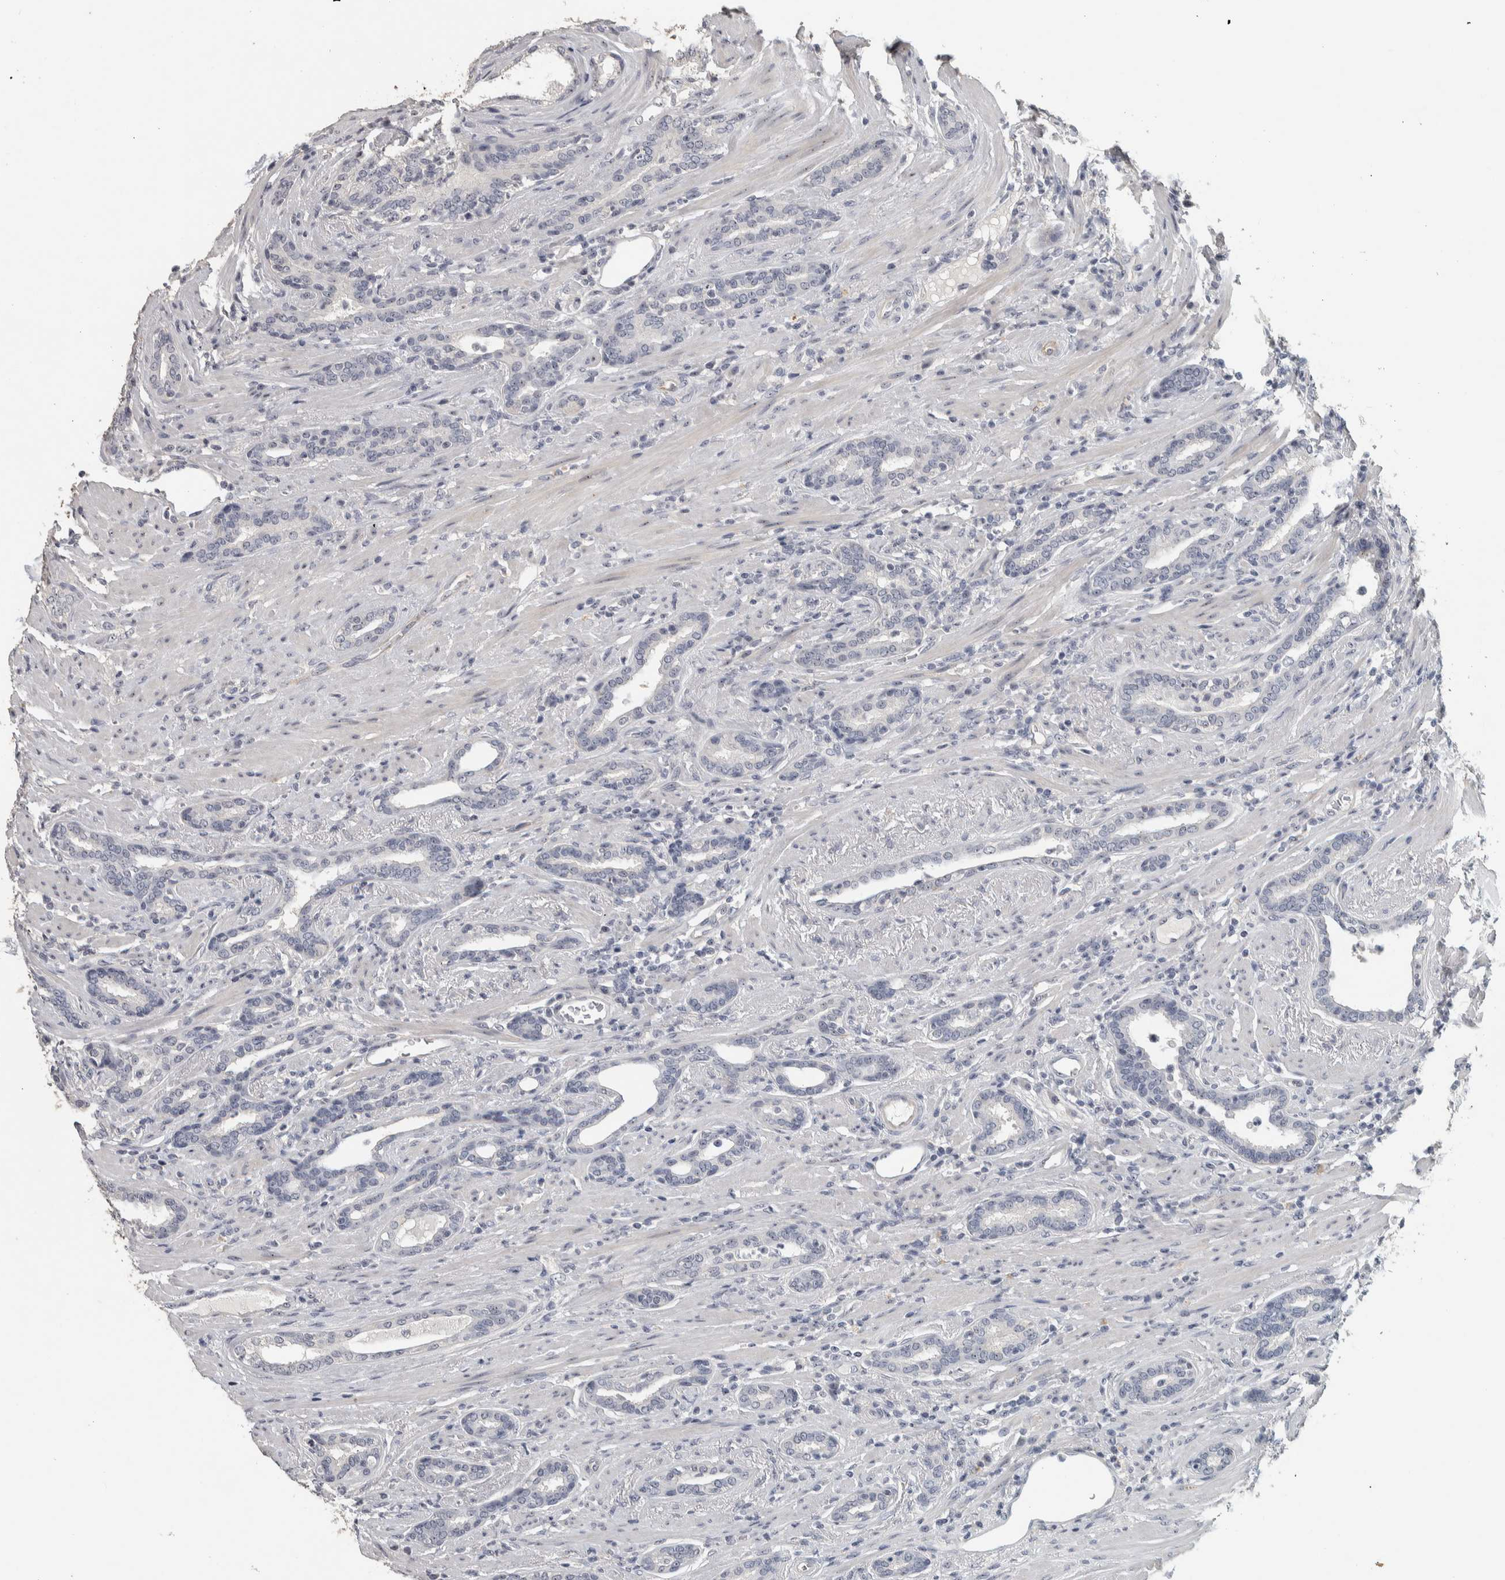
{"staining": {"intensity": "negative", "quantity": "none", "location": "none"}, "tissue": "prostate cancer", "cell_type": "Tumor cells", "image_type": "cancer", "snomed": [{"axis": "morphology", "description": "Adenocarcinoma, High grade"}, {"axis": "topography", "description": "Prostate"}], "caption": "A photomicrograph of human prostate cancer is negative for staining in tumor cells. (Stains: DAB immunohistochemistry (IHC) with hematoxylin counter stain, Microscopy: brightfield microscopy at high magnification).", "gene": "DCAF10", "patient": {"sex": "male", "age": 71}}